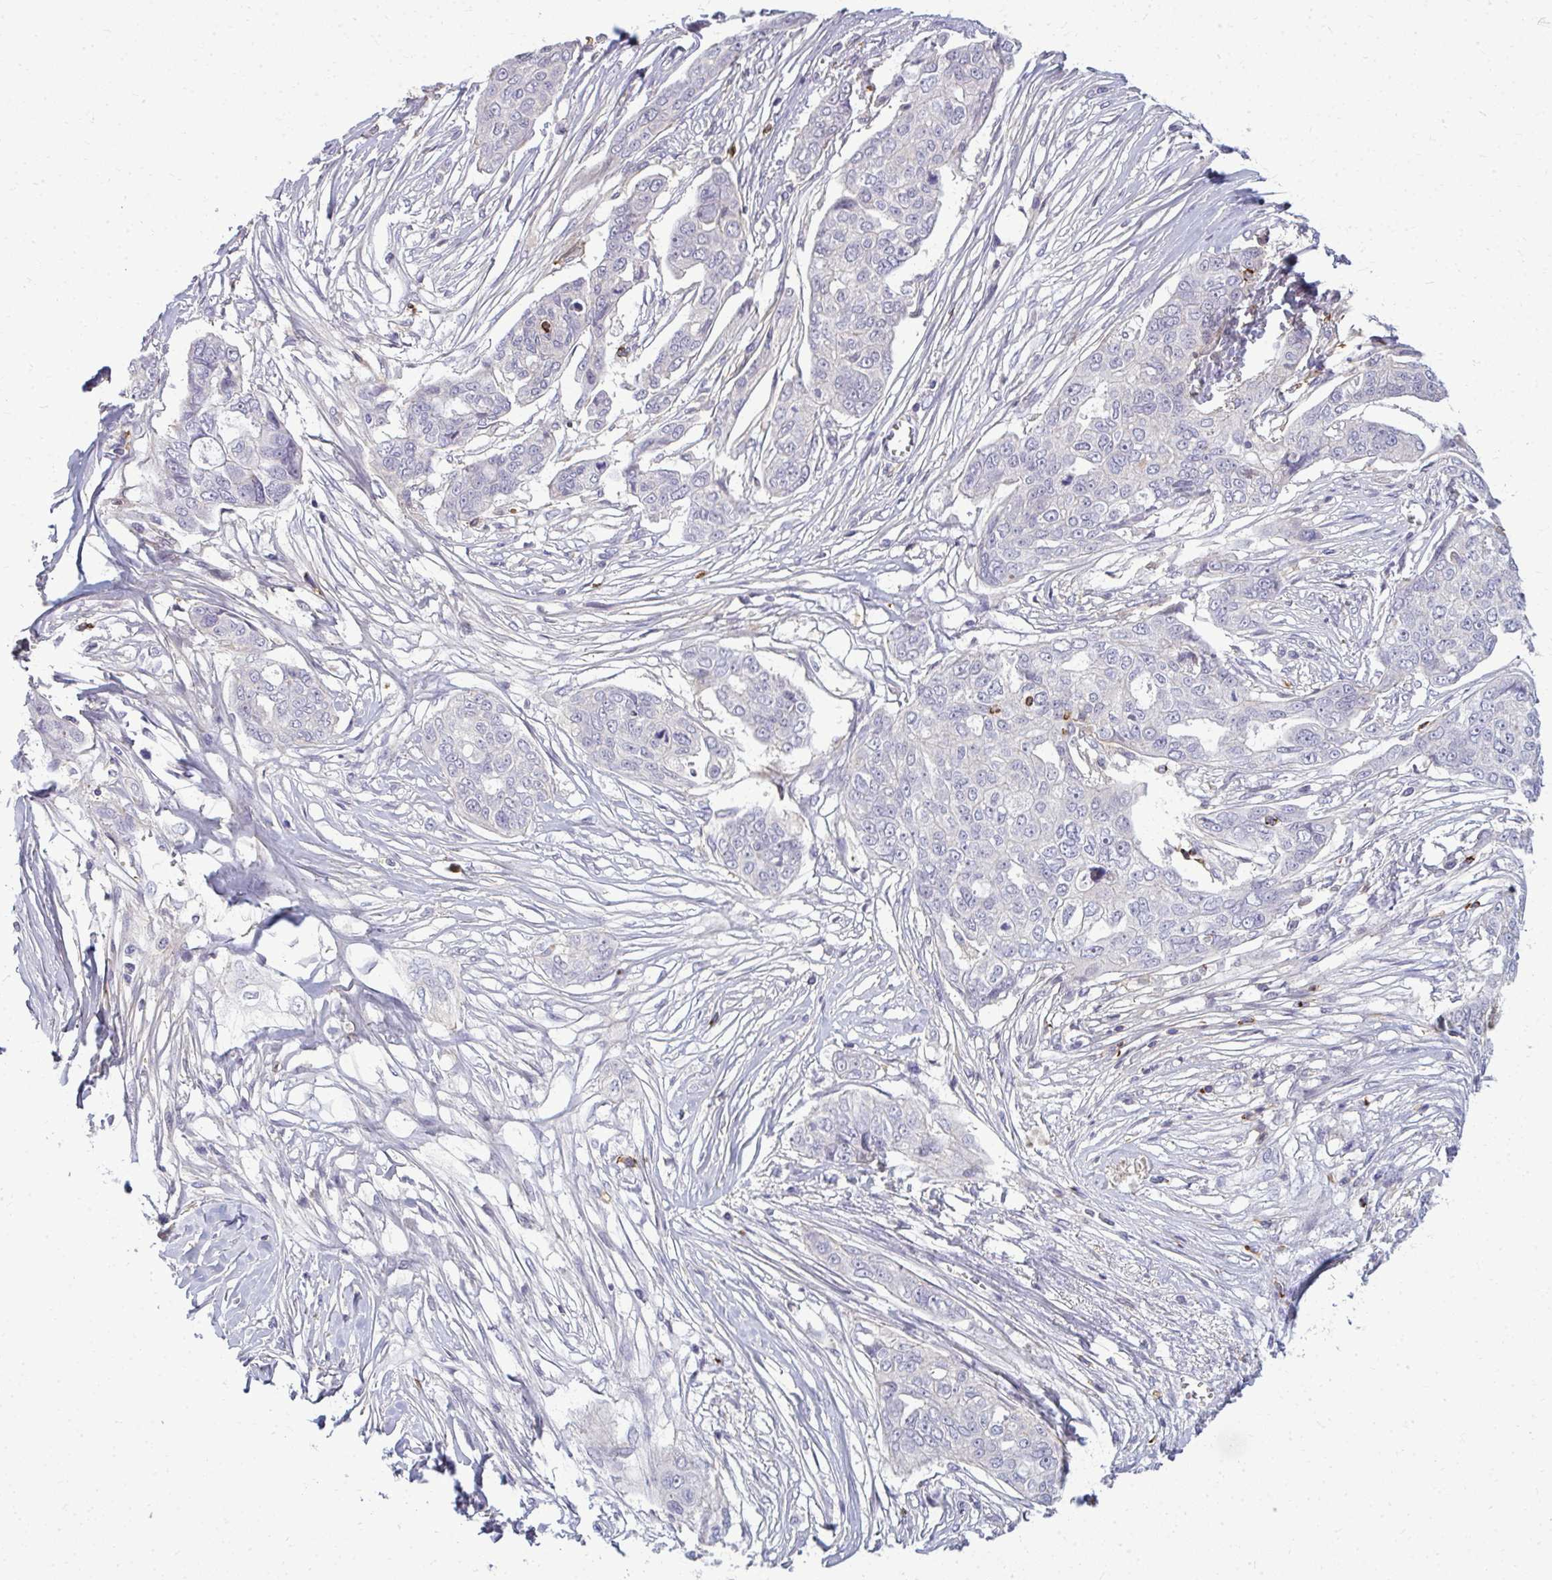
{"staining": {"intensity": "negative", "quantity": "none", "location": "none"}, "tissue": "ovarian cancer", "cell_type": "Tumor cells", "image_type": "cancer", "snomed": [{"axis": "morphology", "description": "Carcinoma, endometroid"}, {"axis": "topography", "description": "Ovary"}], "caption": "The photomicrograph demonstrates no significant positivity in tumor cells of endometroid carcinoma (ovarian).", "gene": "AP5M1", "patient": {"sex": "female", "age": 70}}